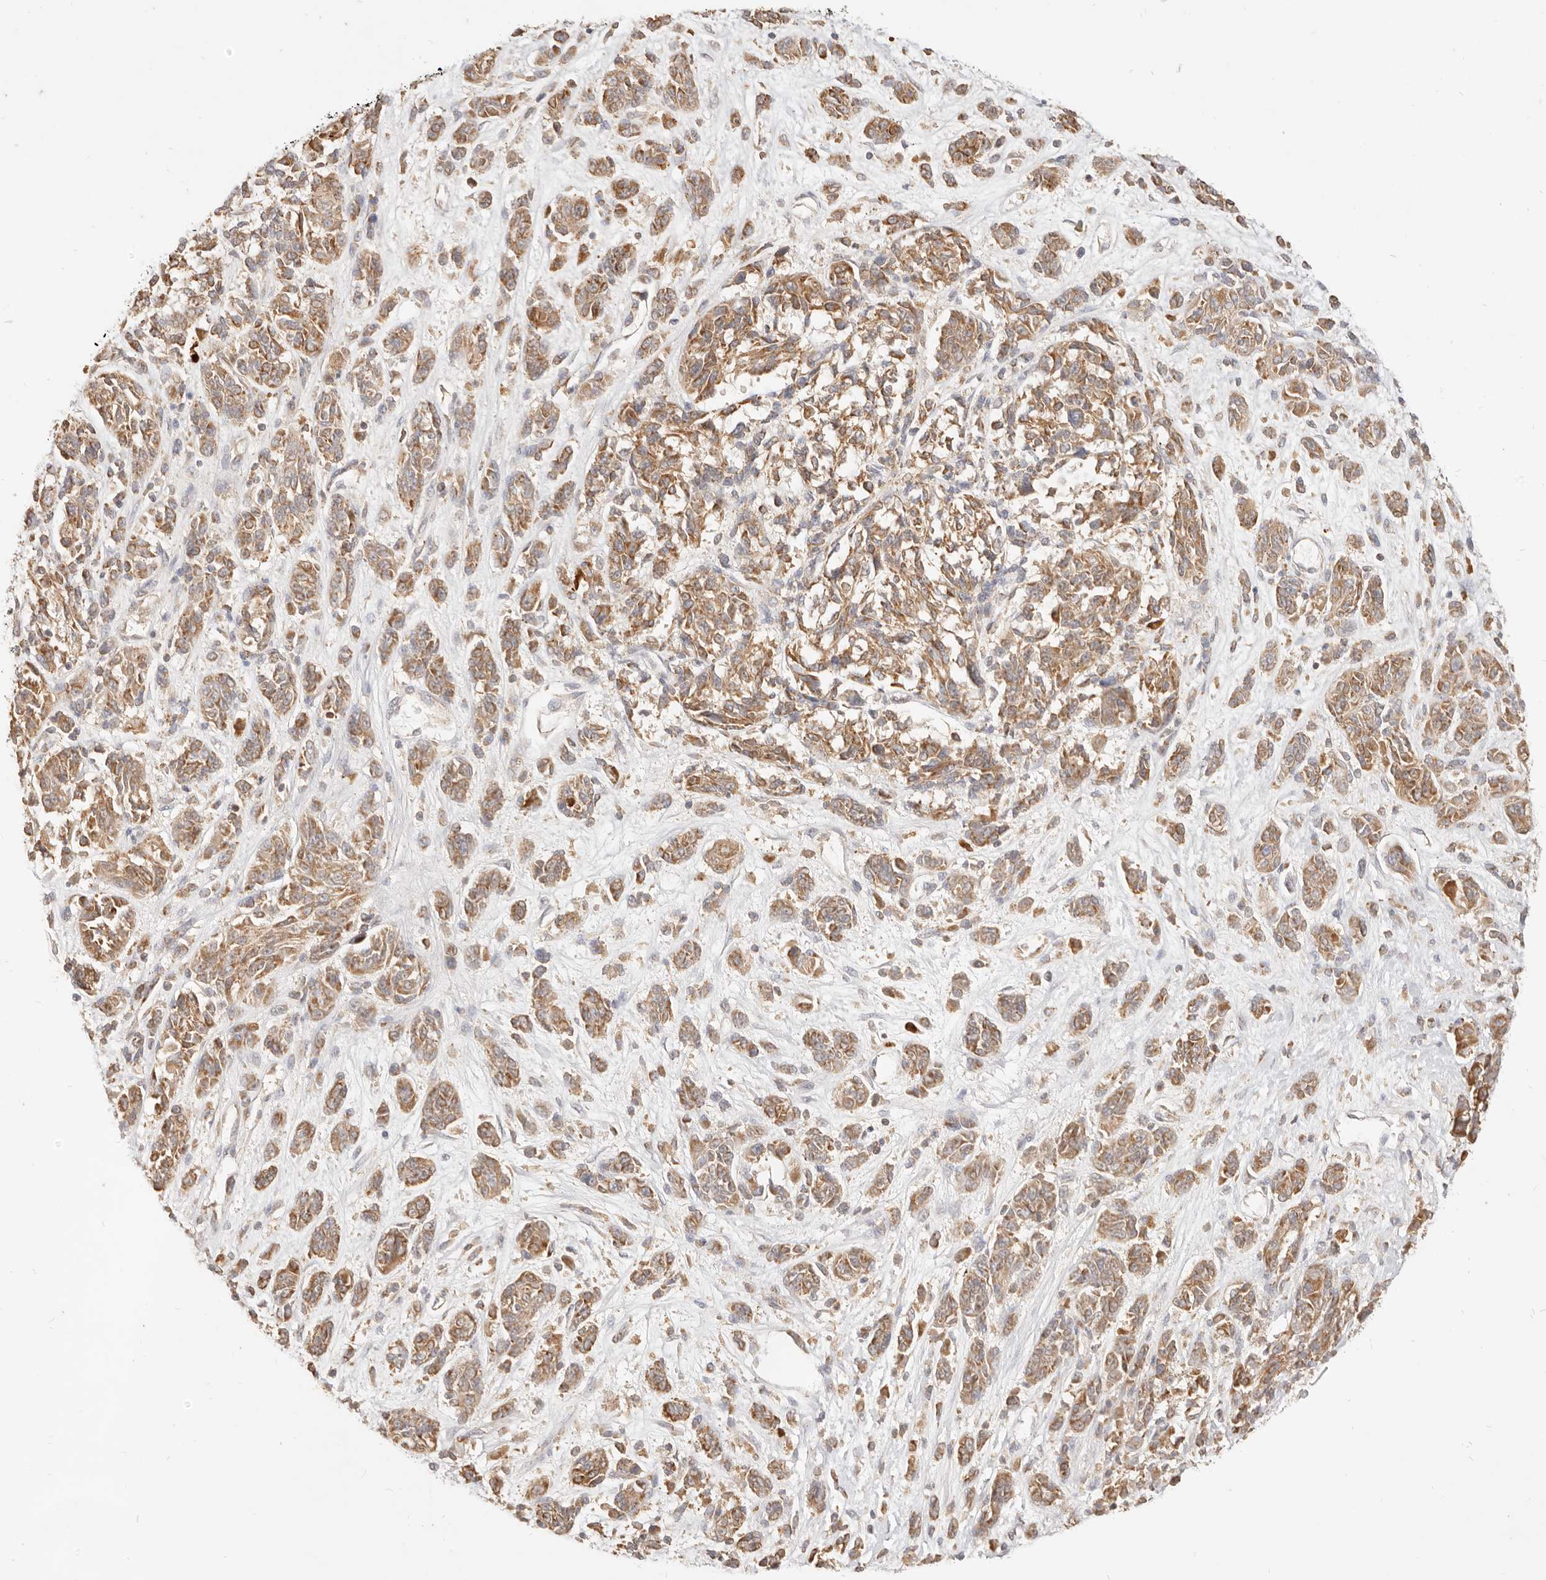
{"staining": {"intensity": "moderate", "quantity": ">75%", "location": "cytoplasmic/membranous"}, "tissue": "melanoma", "cell_type": "Tumor cells", "image_type": "cancer", "snomed": [{"axis": "morphology", "description": "Malignant melanoma, NOS"}, {"axis": "topography", "description": "Skin"}], "caption": "This is a histology image of IHC staining of melanoma, which shows moderate staining in the cytoplasmic/membranous of tumor cells.", "gene": "CPLANE2", "patient": {"sex": "male", "age": 53}}